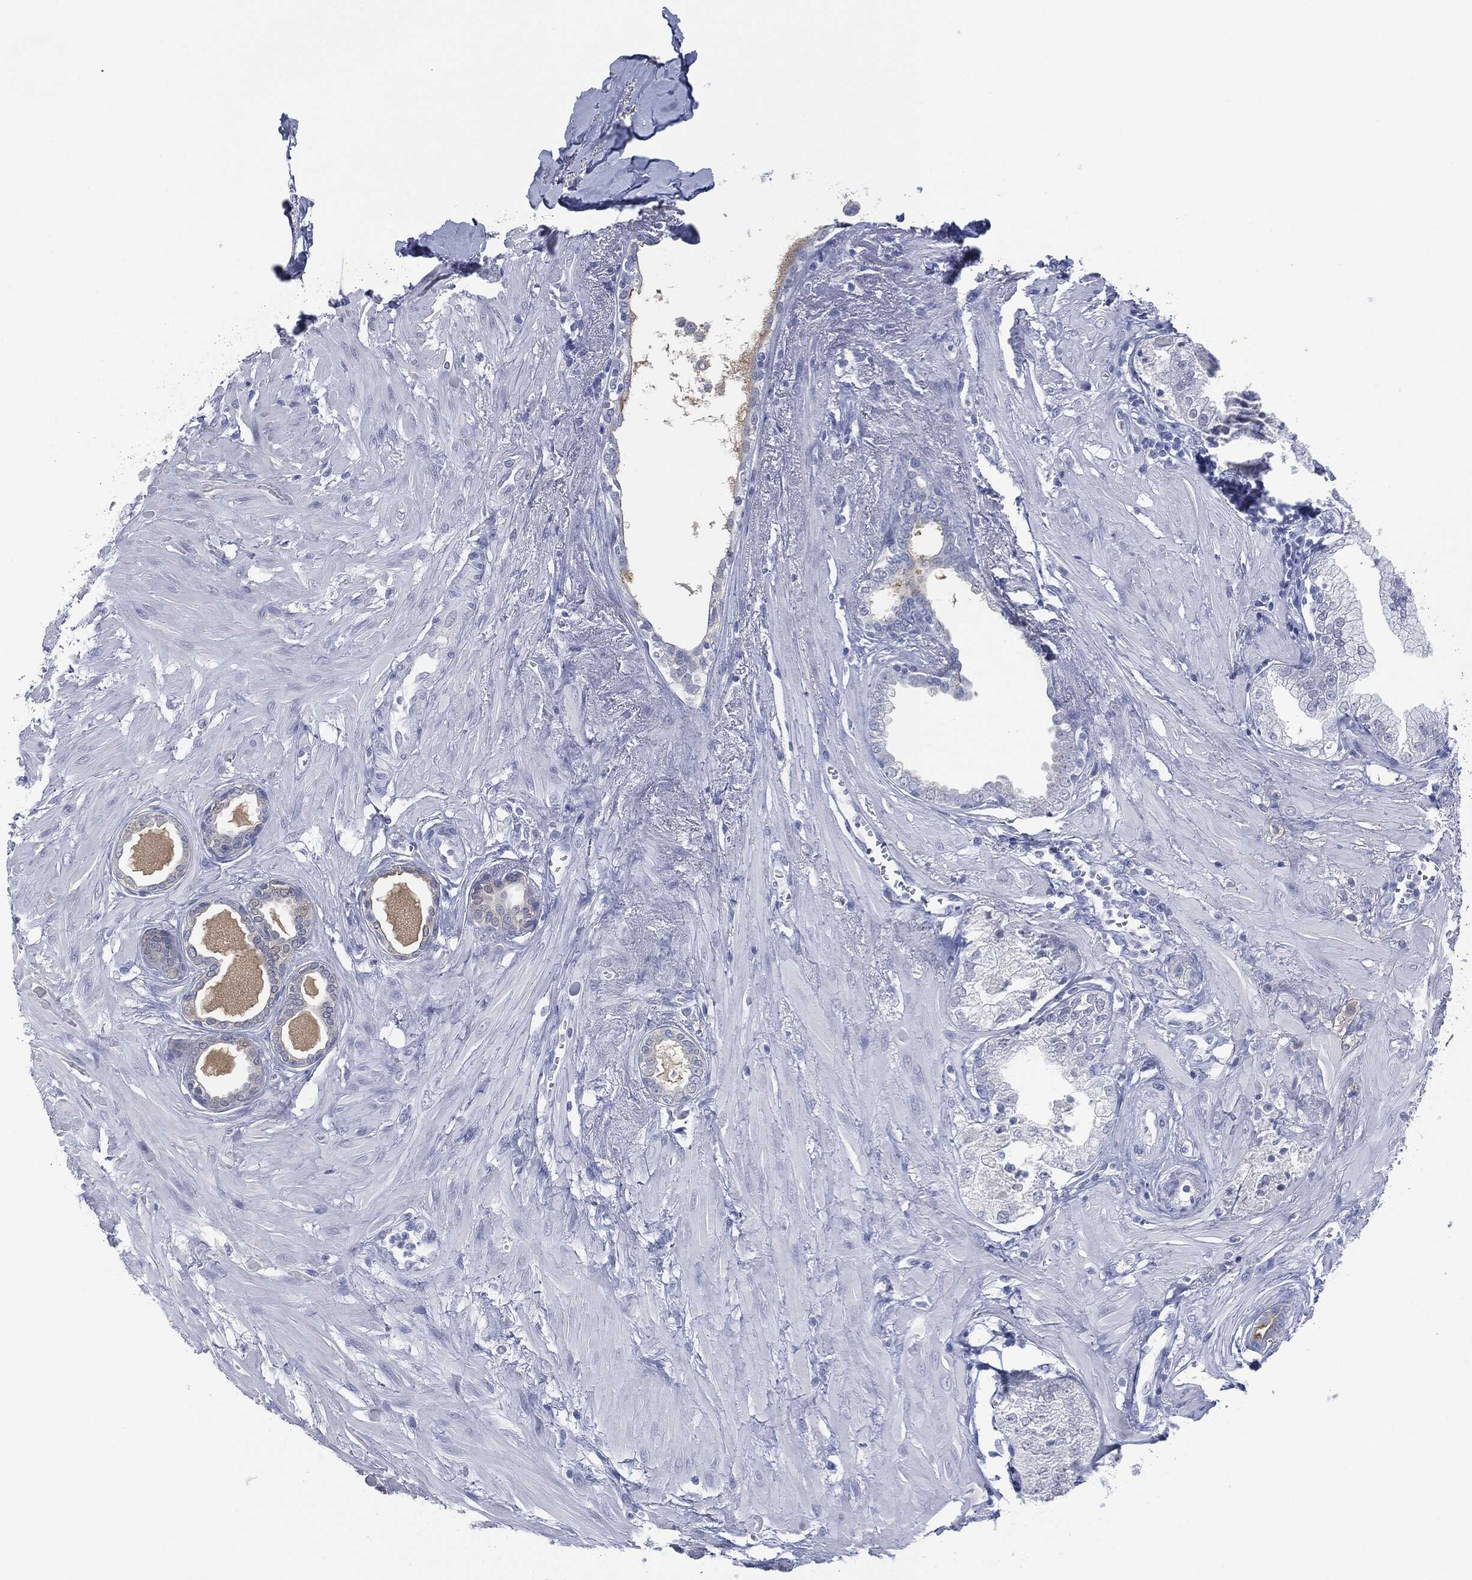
{"staining": {"intensity": "negative", "quantity": "none", "location": "none"}, "tissue": "prostate cancer", "cell_type": "Tumor cells", "image_type": "cancer", "snomed": [{"axis": "morphology", "description": "Adenocarcinoma, NOS"}, {"axis": "topography", "description": "Prostate and seminal vesicle, NOS"}, {"axis": "topography", "description": "Prostate"}], "caption": "Tumor cells show no significant positivity in adenocarcinoma (prostate).", "gene": "MUC16", "patient": {"sex": "male", "age": 79}}